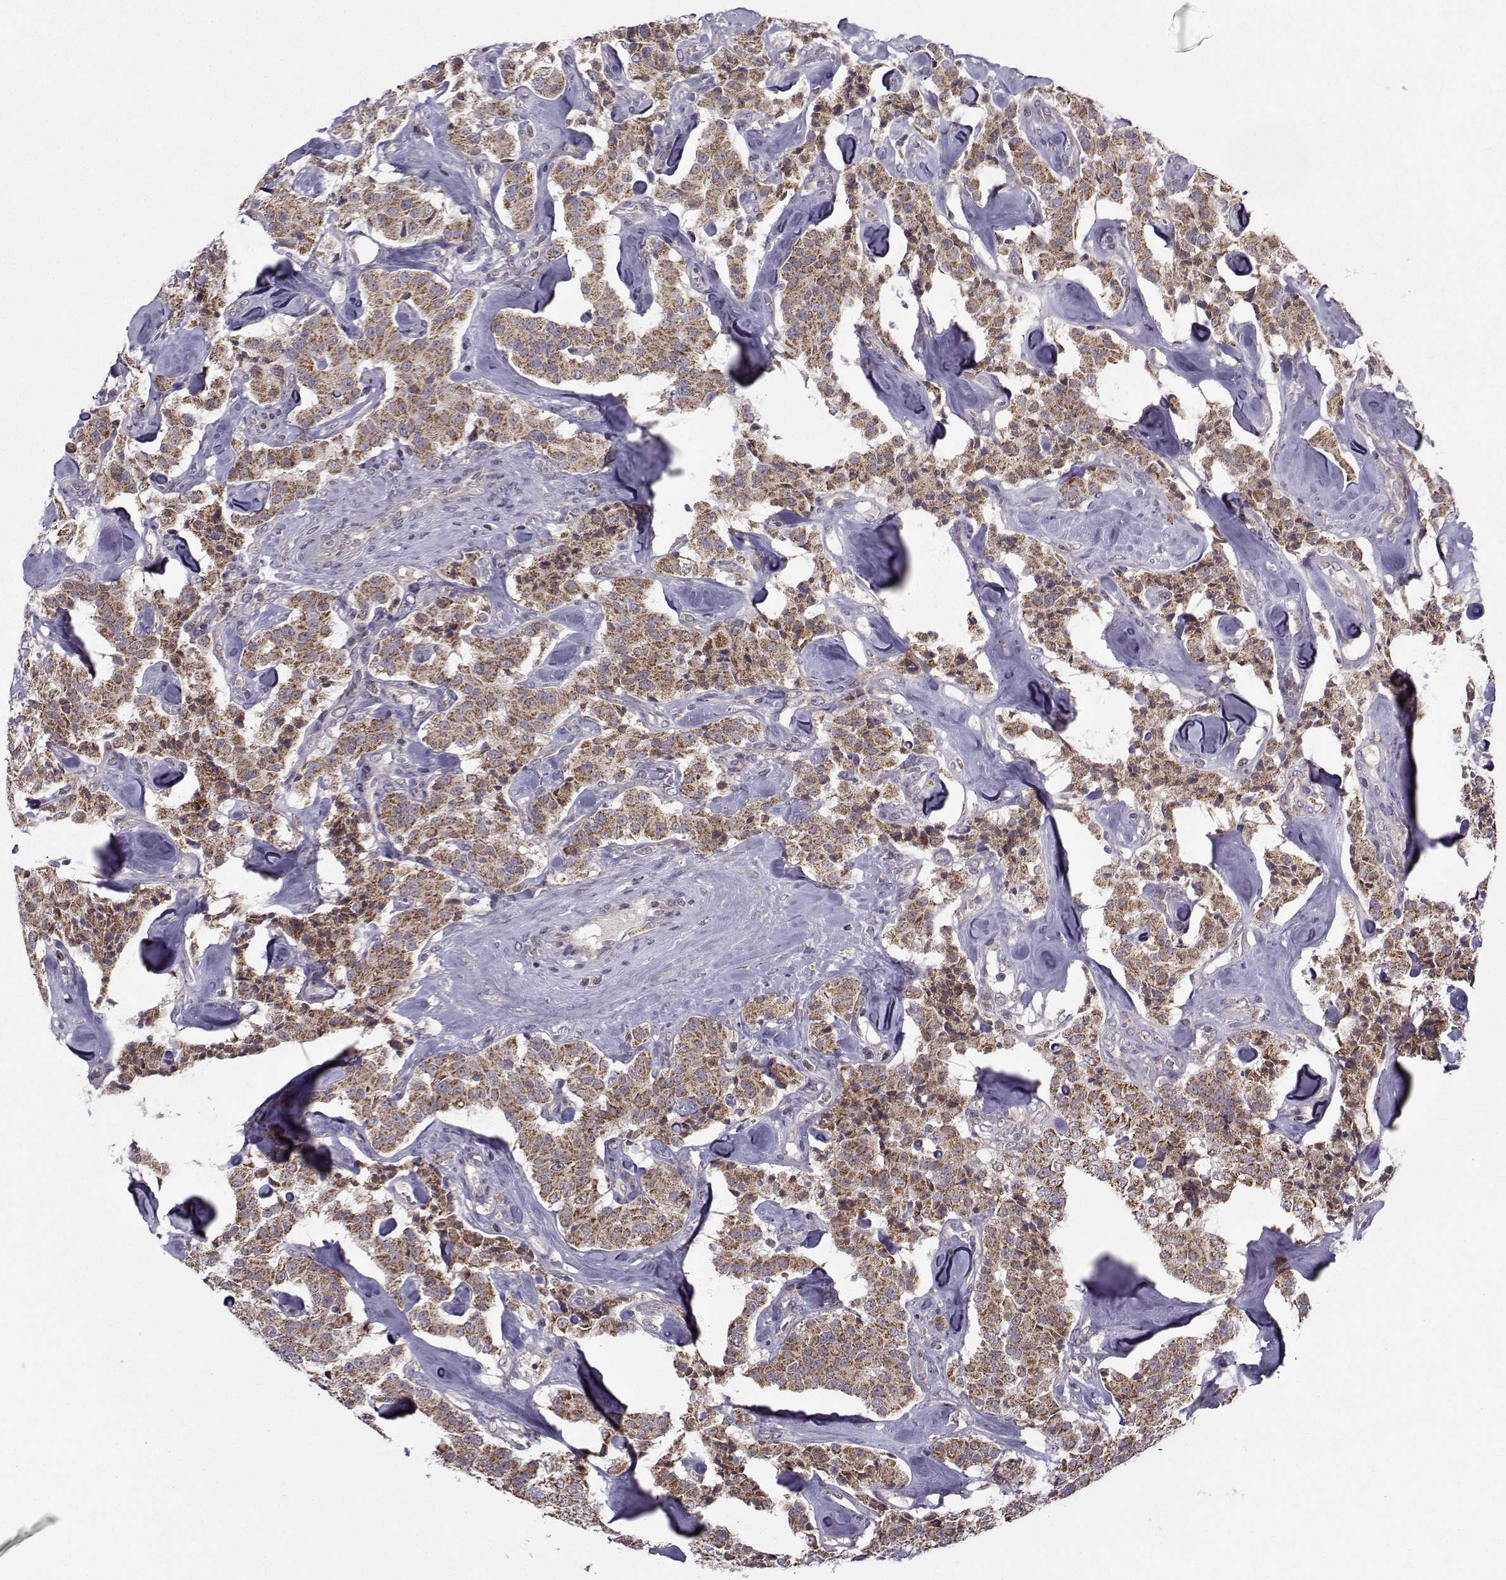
{"staining": {"intensity": "moderate", "quantity": ">75%", "location": "cytoplasmic/membranous"}, "tissue": "carcinoid", "cell_type": "Tumor cells", "image_type": "cancer", "snomed": [{"axis": "morphology", "description": "Carcinoid, malignant, NOS"}, {"axis": "topography", "description": "Pancreas"}], "caption": "Immunohistochemistry (IHC) micrograph of malignant carcinoid stained for a protein (brown), which demonstrates medium levels of moderate cytoplasmic/membranous expression in about >75% of tumor cells.", "gene": "NECAB3", "patient": {"sex": "male", "age": 41}}